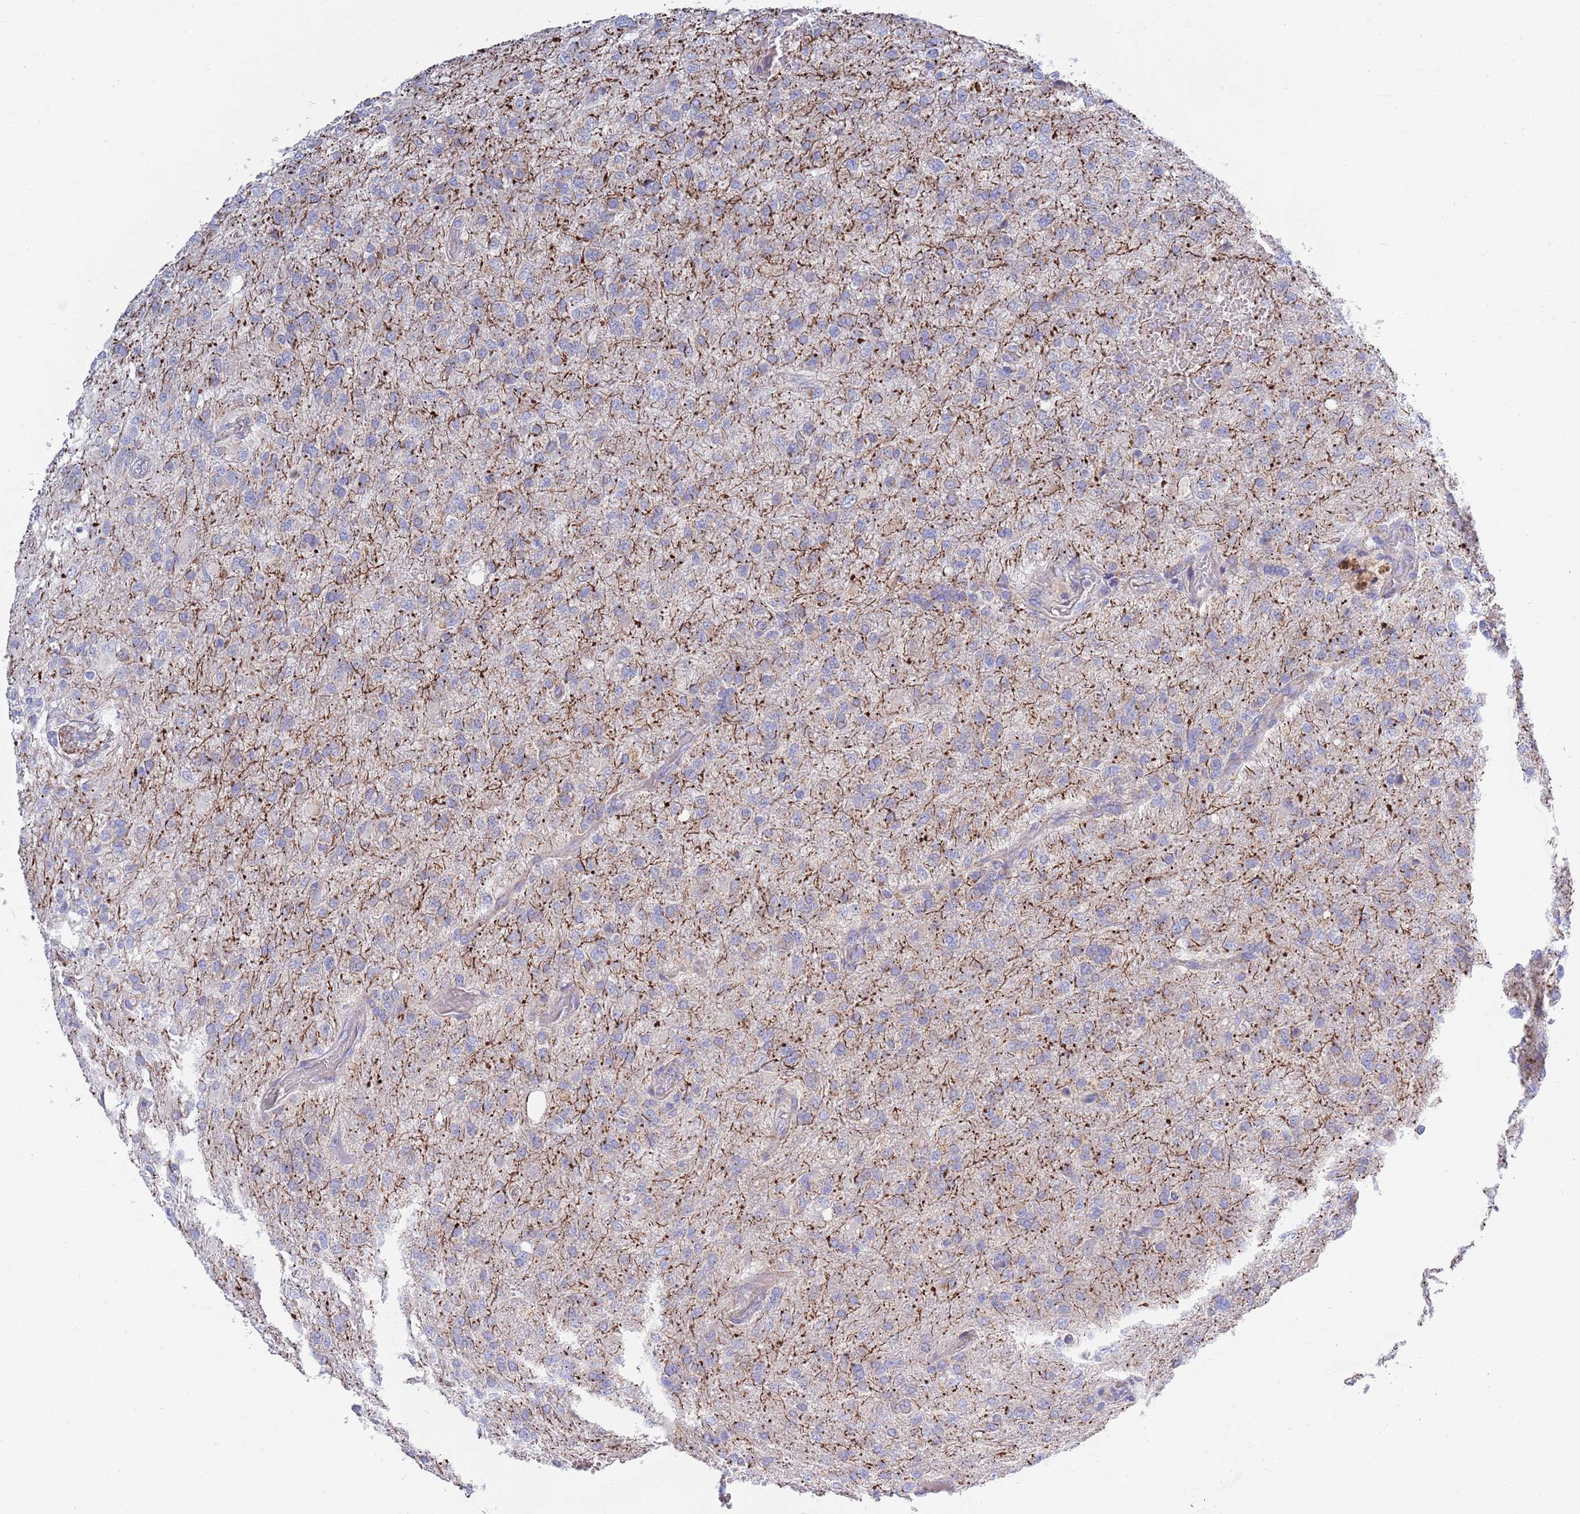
{"staining": {"intensity": "negative", "quantity": "none", "location": "none"}, "tissue": "glioma", "cell_type": "Tumor cells", "image_type": "cancer", "snomed": [{"axis": "morphology", "description": "Glioma, malignant, High grade"}, {"axis": "topography", "description": "Brain"}], "caption": "Malignant glioma (high-grade) was stained to show a protein in brown. There is no significant staining in tumor cells. The staining was performed using DAB to visualize the protein expression in brown, while the nuclei were stained in blue with hematoxylin (Magnification: 20x).", "gene": "EMC8", "patient": {"sex": "female", "age": 74}}